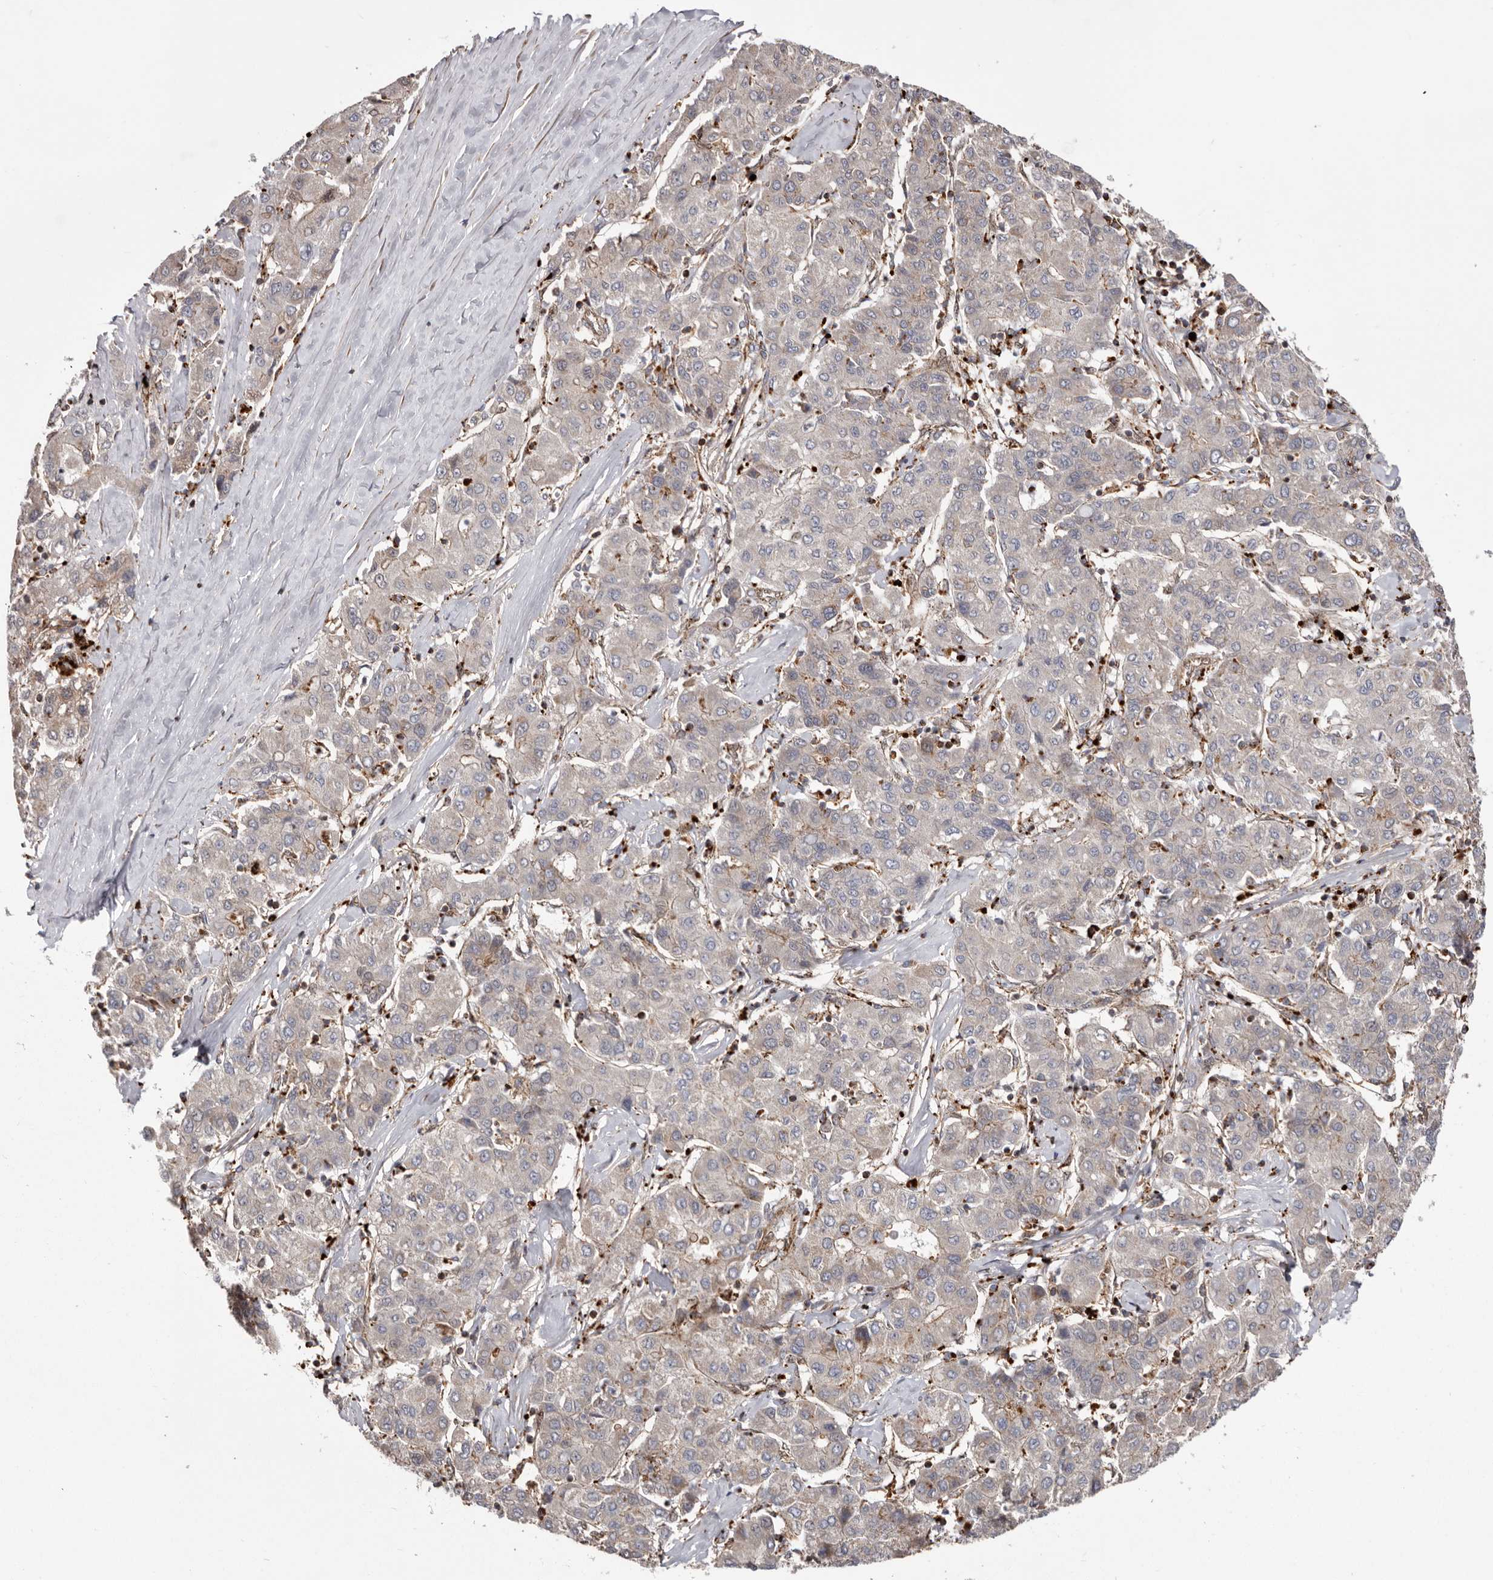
{"staining": {"intensity": "weak", "quantity": "<25%", "location": "cytoplasmic/membranous"}, "tissue": "liver cancer", "cell_type": "Tumor cells", "image_type": "cancer", "snomed": [{"axis": "morphology", "description": "Carcinoma, Hepatocellular, NOS"}, {"axis": "topography", "description": "Liver"}], "caption": "This is an immunohistochemistry histopathology image of liver cancer. There is no positivity in tumor cells.", "gene": "NUP43", "patient": {"sex": "male", "age": 65}}